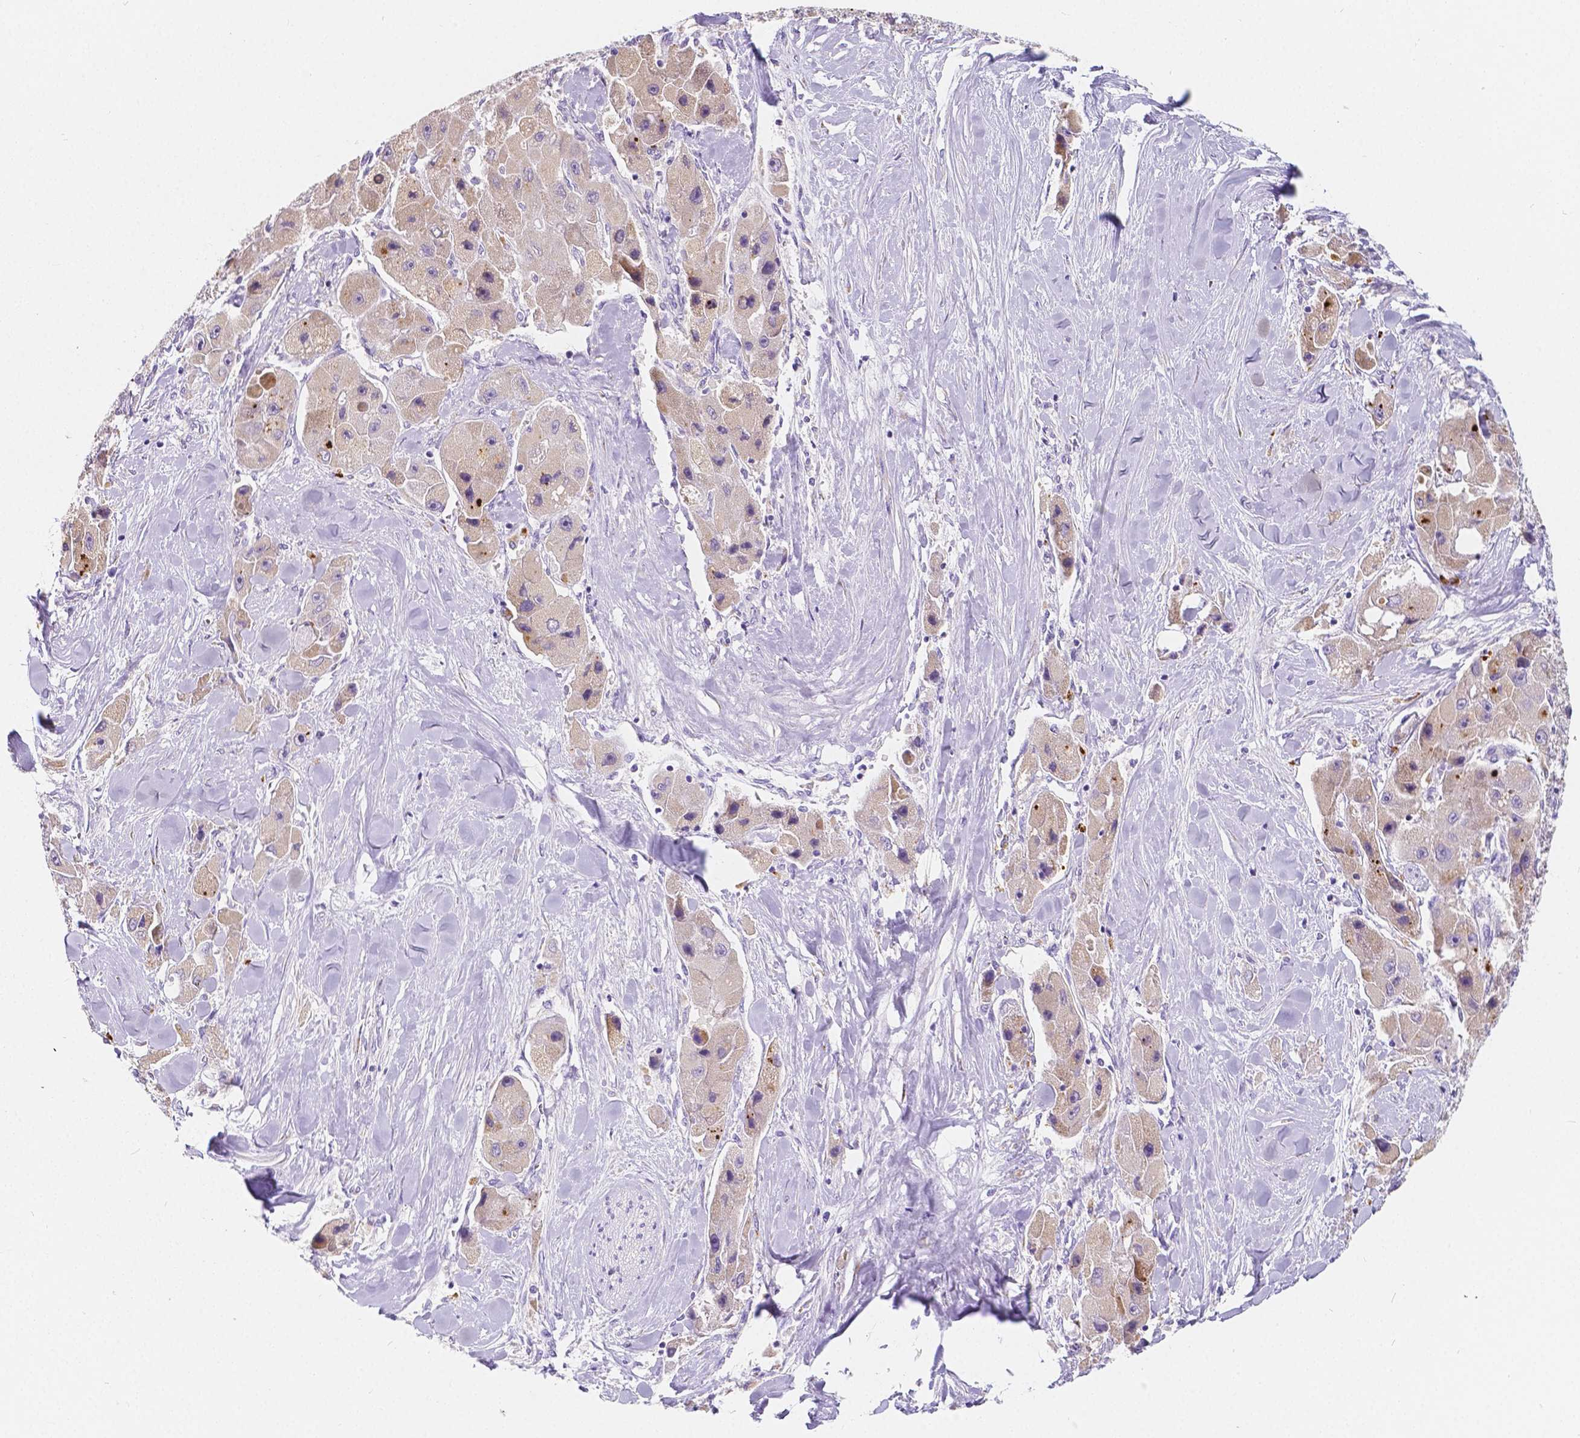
{"staining": {"intensity": "moderate", "quantity": "<25%", "location": "cytoplasmic/membranous"}, "tissue": "liver cancer", "cell_type": "Tumor cells", "image_type": "cancer", "snomed": [{"axis": "morphology", "description": "Carcinoma, Hepatocellular, NOS"}, {"axis": "topography", "description": "Liver"}], "caption": "Immunohistochemistry (IHC) micrograph of neoplastic tissue: human hepatocellular carcinoma (liver) stained using IHC reveals low levels of moderate protein expression localized specifically in the cytoplasmic/membranous of tumor cells, appearing as a cytoplasmic/membranous brown color.", "gene": "RNF186", "patient": {"sex": "male", "age": 24}}